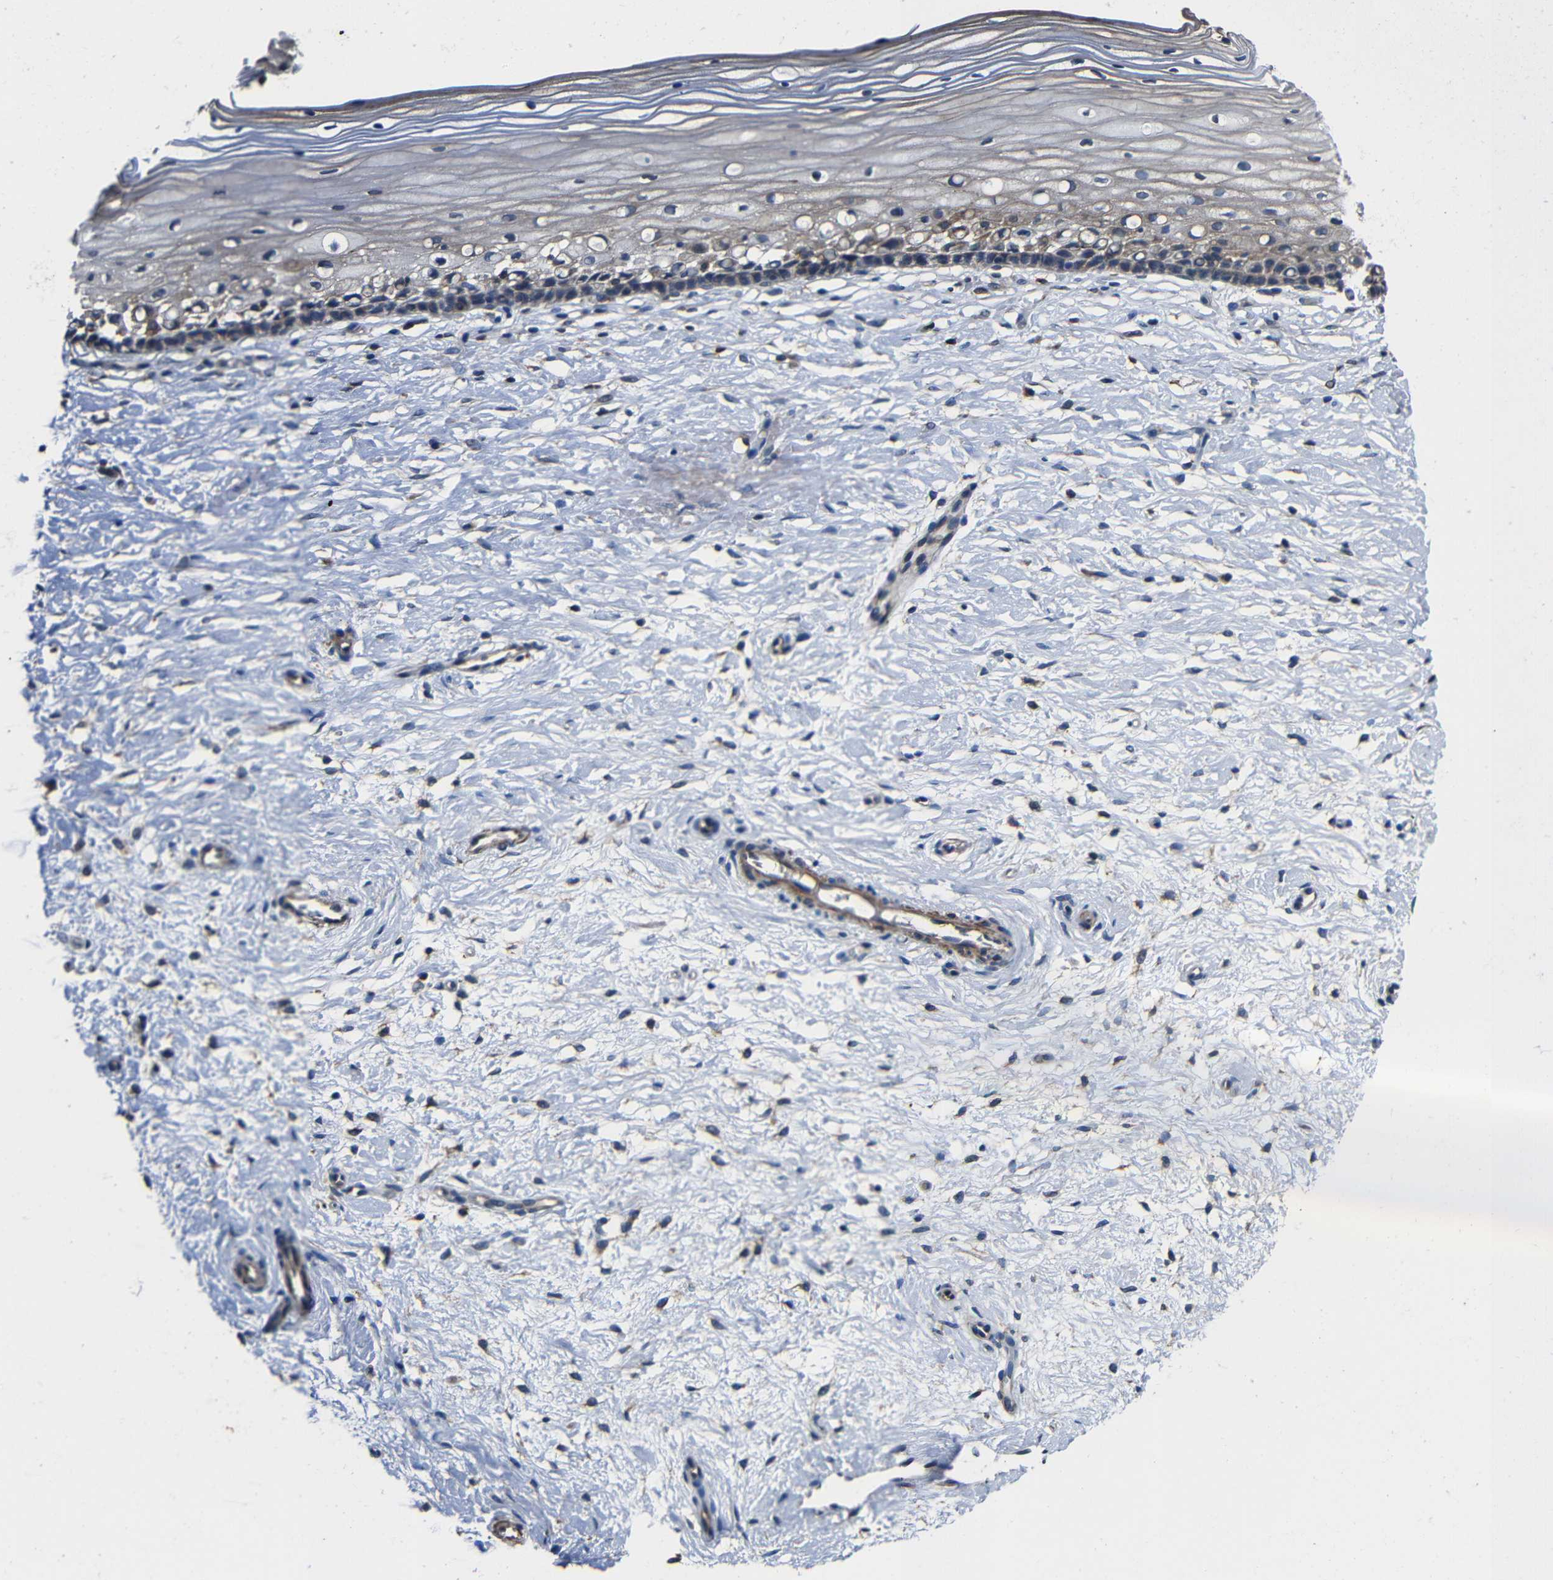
{"staining": {"intensity": "weak", "quantity": "25%-75%", "location": "cytoplasmic/membranous"}, "tissue": "cervix", "cell_type": "Glandular cells", "image_type": "normal", "snomed": [{"axis": "morphology", "description": "Normal tissue, NOS"}, {"axis": "topography", "description": "Cervix"}], "caption": "This image shows immunohistochemistry staining of unremarkable human cervix, with low weak cytoplasmic/membranous staining in approximately 25%-75% of glandular cells.", "gene": "GDI1", "patient": {"sex": "female", "age": 39}}